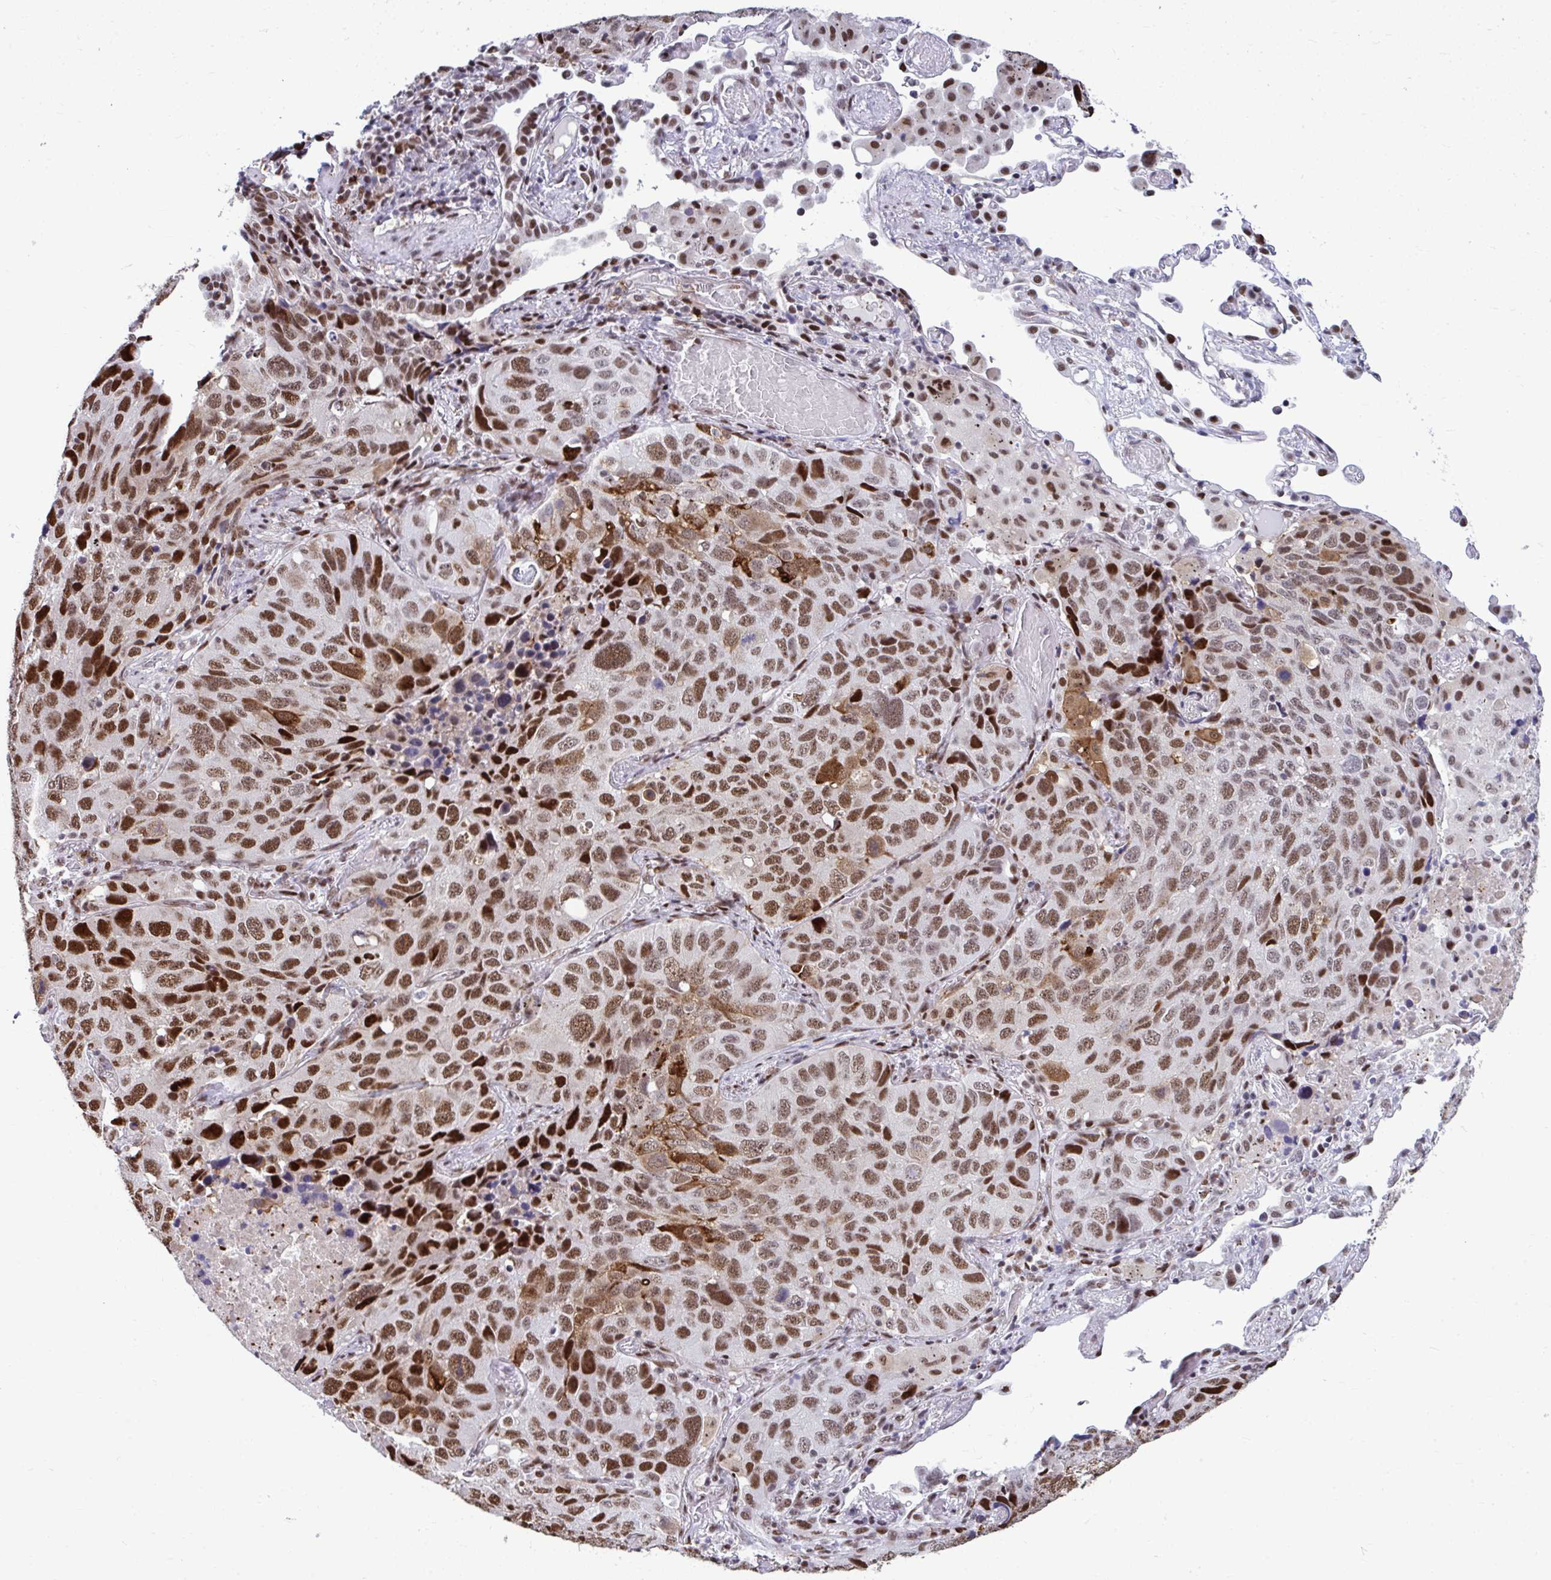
{"staining": {"intensity": "moderate", "quantity": ">75%", "location": "nuclear"}, "tissue": "lung cancer", "cell_type": "Tumor cells", "image_type": "cancer", "snomed": [{"axis": "morphology", "description": "Squamous cell carcinoma, NOS"}, {"axis": "topography", "description": "Lung"}], "caption": "Lung cancer (squamous cell carcinoma) stained with a protein marker exhibits moderate staining in tumor cells.", "gene": "SLC35C2", "patient": {"sex": "male", "age": 60}}